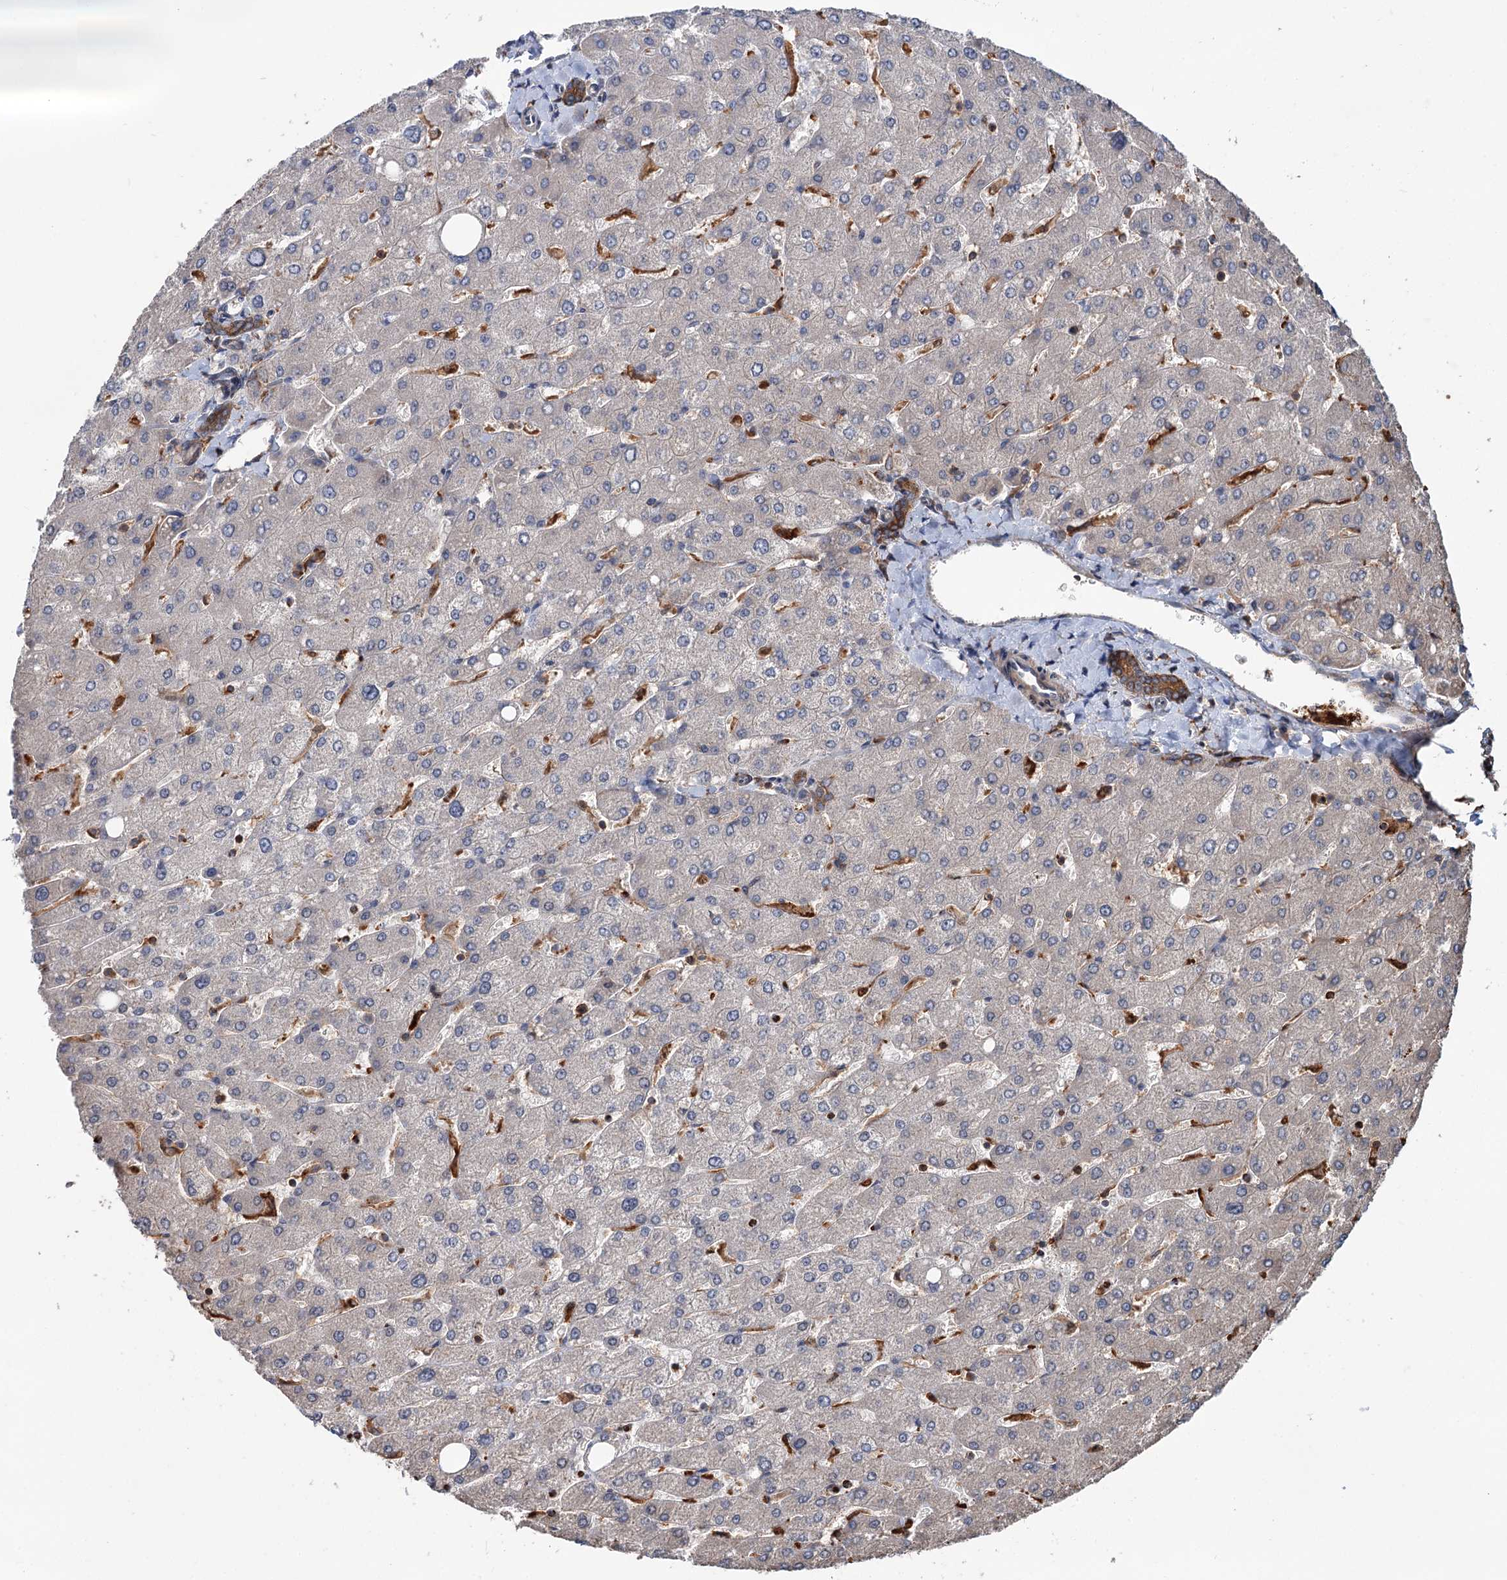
{"staining": {"intensity": "moderate", "quantity": ">75%", "location": "cytoplasmic/membranous"}, "tissue": "liver", "cell_type": "Cholangiocytes", "image_type": "normal", "snomed": [{"axis": "morphology", "description": "Normal tissue, NOS"}, {"axis": "topography", "description": "Liver"}], "caption": "Human liver stained with a protein marker displays moderate staining in cholangiocytes.", "gene": "GRIP1", "patient": {"sex": "male", "age": 55}}